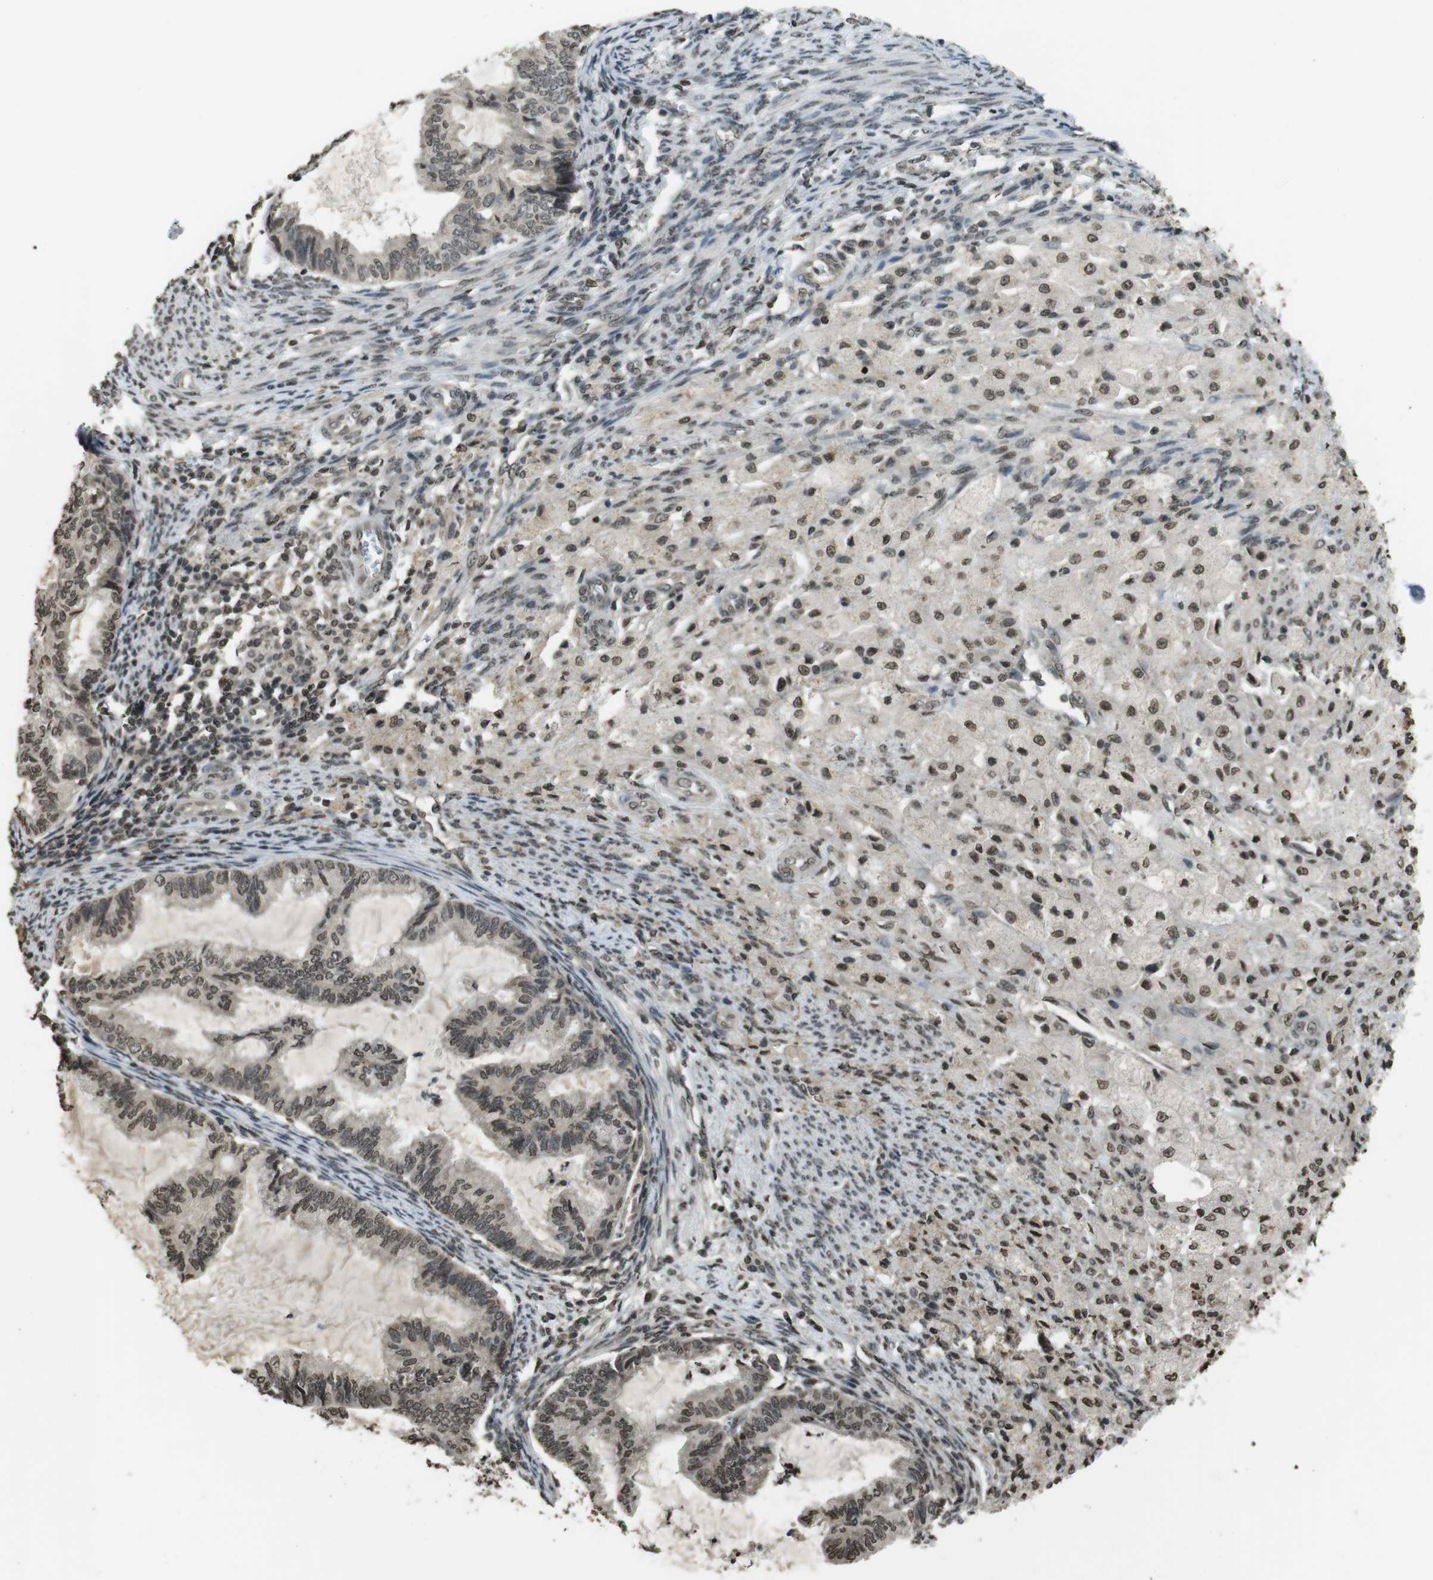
{"staining": {"intensity": "moderate", "quantity": ">75%", "location": "nuclear"}, "tissue": "cervical cancer", "cell_type": "Tumor cells", "image_type": "cancer", "snomed": [{"axis": "morphology", "description": "Normal tissue, NOS"}, {"axis": "morphology", "description": "Adenocarcinoma, NOS"}, {"axis": "topography", "description": "Cervix"}, {"axis": "topography", "description": "Endometrium"}], "caption": "Immunohistochemistry (IHC) staining of cervical cancer (adenocarcinoma), which displays medium levels of moderate nuclear expression in about >75% of tumor cells indicating moderate nuclear protein positivity. The staining was performed using DAB (brown) for protein detection and nuclei were counterstained in hematoxylin (blue).", "gene": "MAF", "patient": {"sex": "female", "age": 86}}